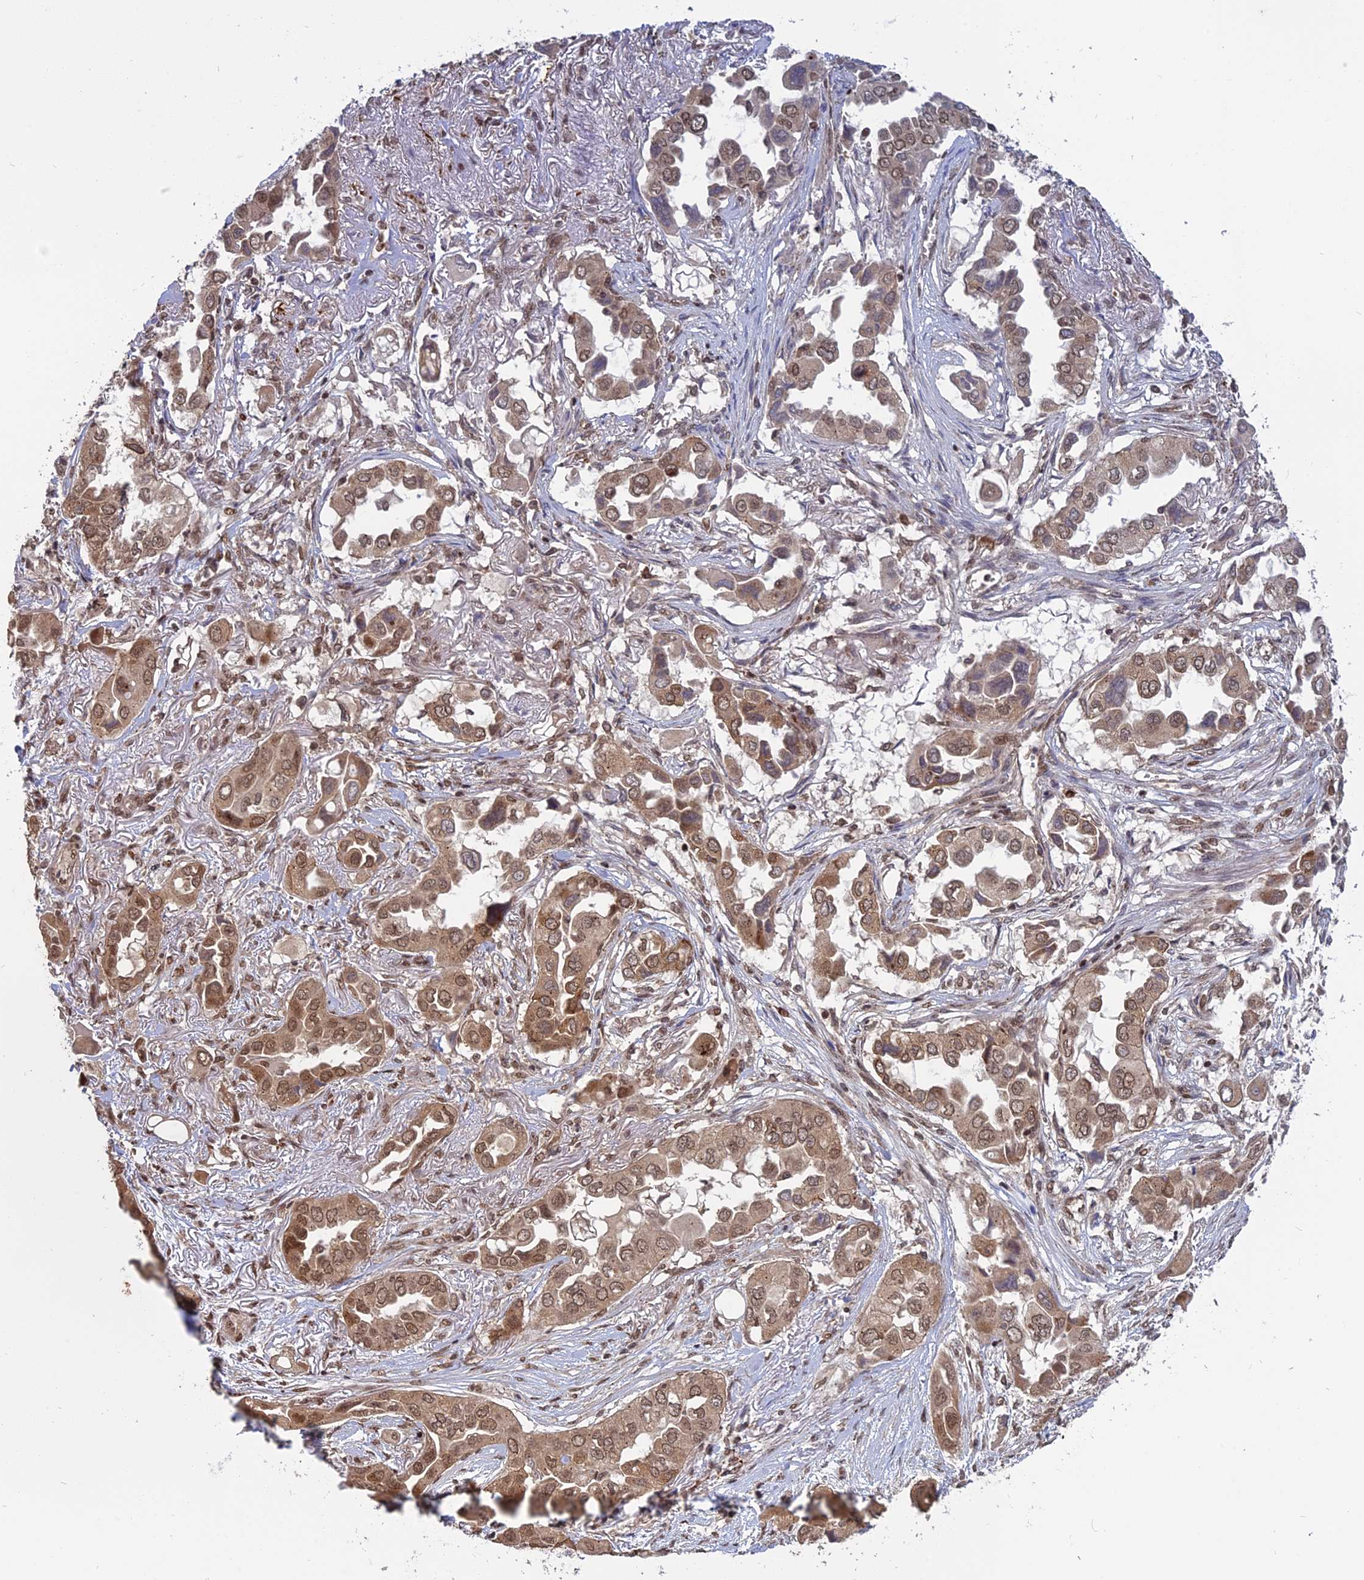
{"staining": {"intensity": "moderate", "quantity": ">75%", "location": "cytoplasmic/membranous,nuclear"}, "tissue": "lung cancer", "cell_type": "Tumor cells", "image_type": "cancer", "snomed": [{"axis": "morphology", "description": "Adenocarcinoma, NOS"}, {"axis": "topography", "description": "Lung"}], "caption": "Lung adenocarcinoma stained with a protein marker shows moderate staining in tumor cells.", "gene": "PKIG", "patient": {"sex": "female", "age": 76}}